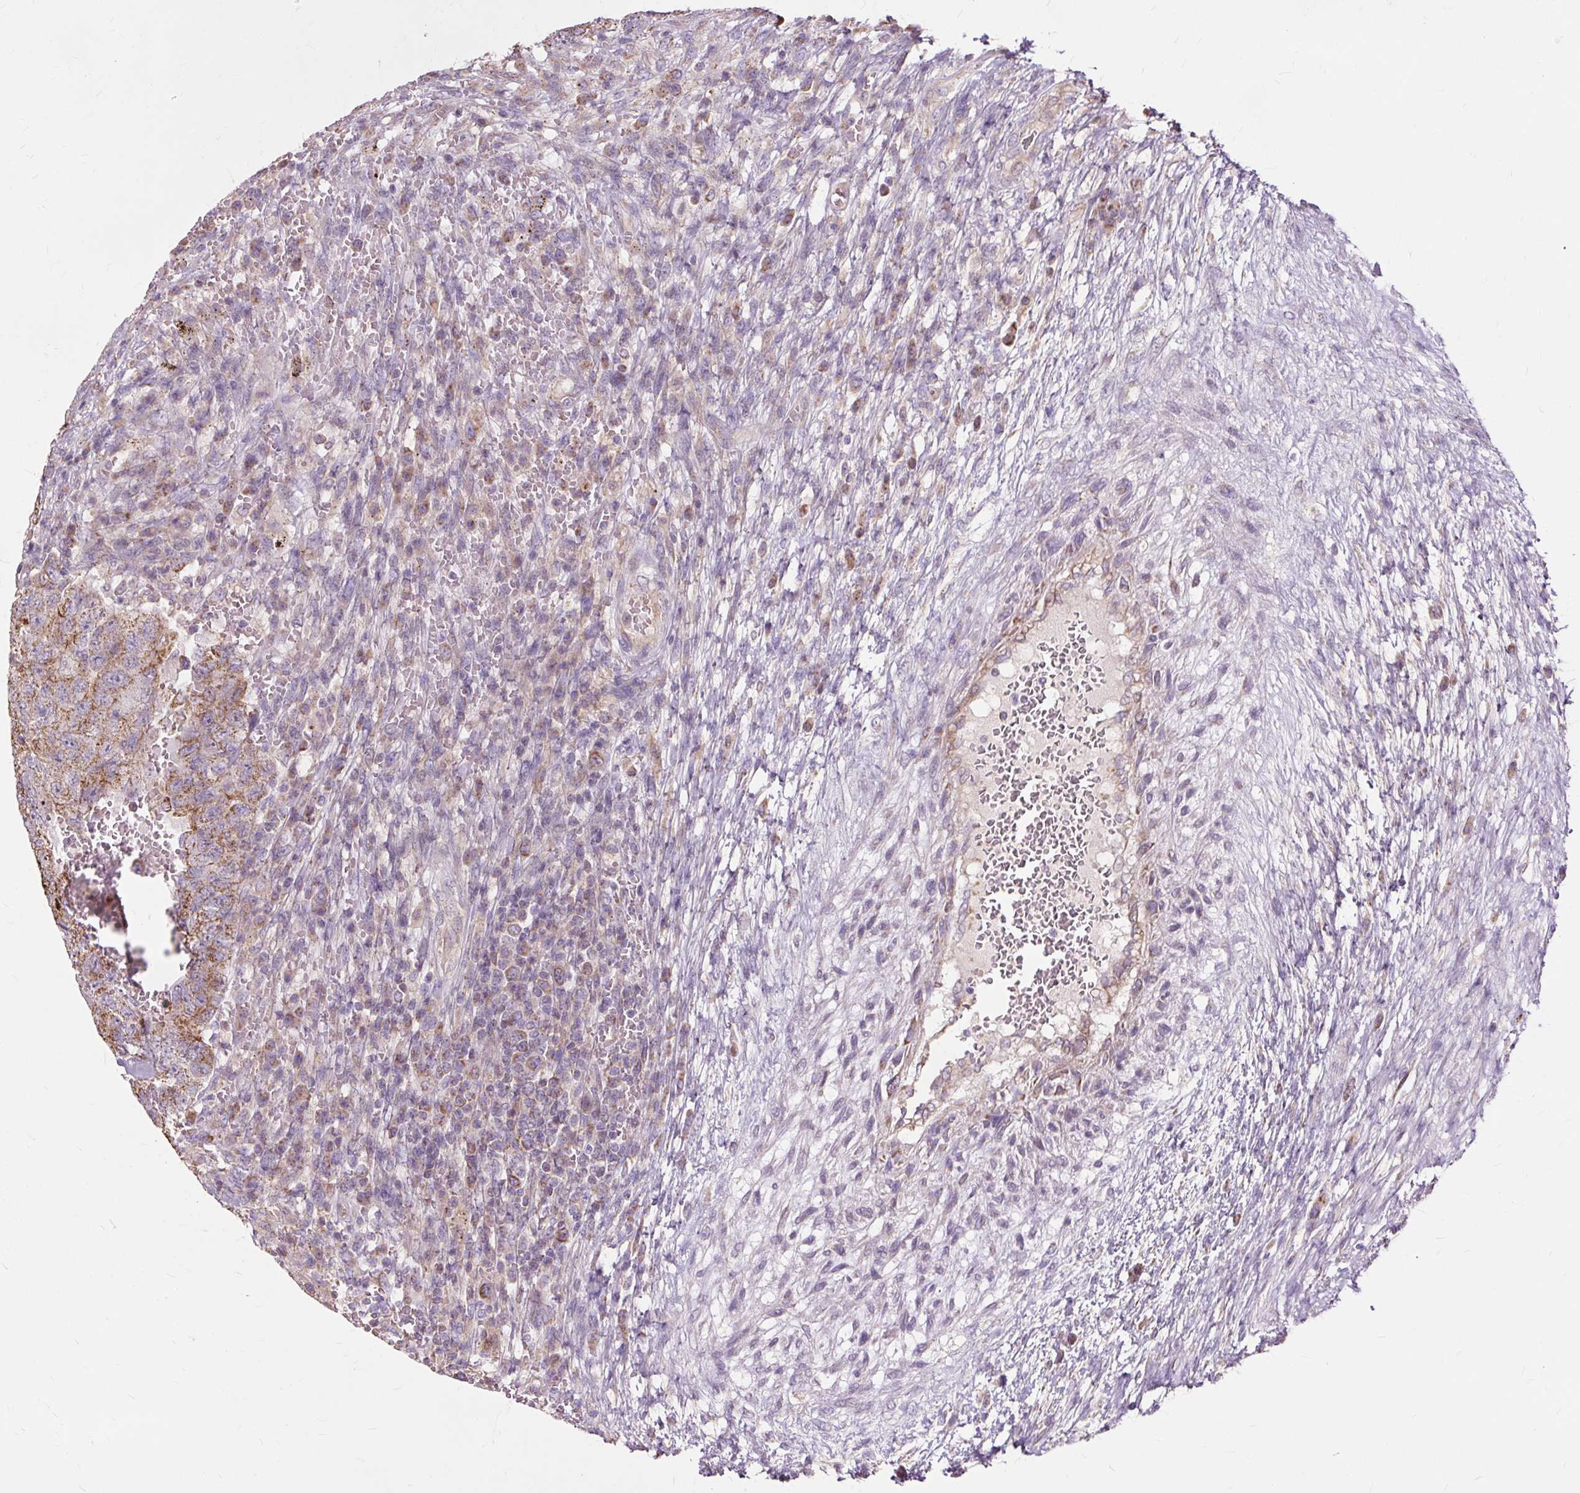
{"staining": {"intensity": "moderate", "quantity": ">75%", "location": "cytoplasmic/membranous"}, "tissue": "testis cancer", "cell_type": "Tumor cells", "image_type": "cancer", "snomed": [{"axis": "morphology", "description": "Carcinoma, Embryonal, NOS"}, {"axis": "topography", "description": "Testis"}], "caption": "IHC histopathology image of human testis cancer stained for a protein (brown), which exhibits medium levels of moderate cytoplasmic/membranous expression in about >75% of tumor cells.", "gene": "PDZD2", "patient": {"sex": "male", "age": 26}}